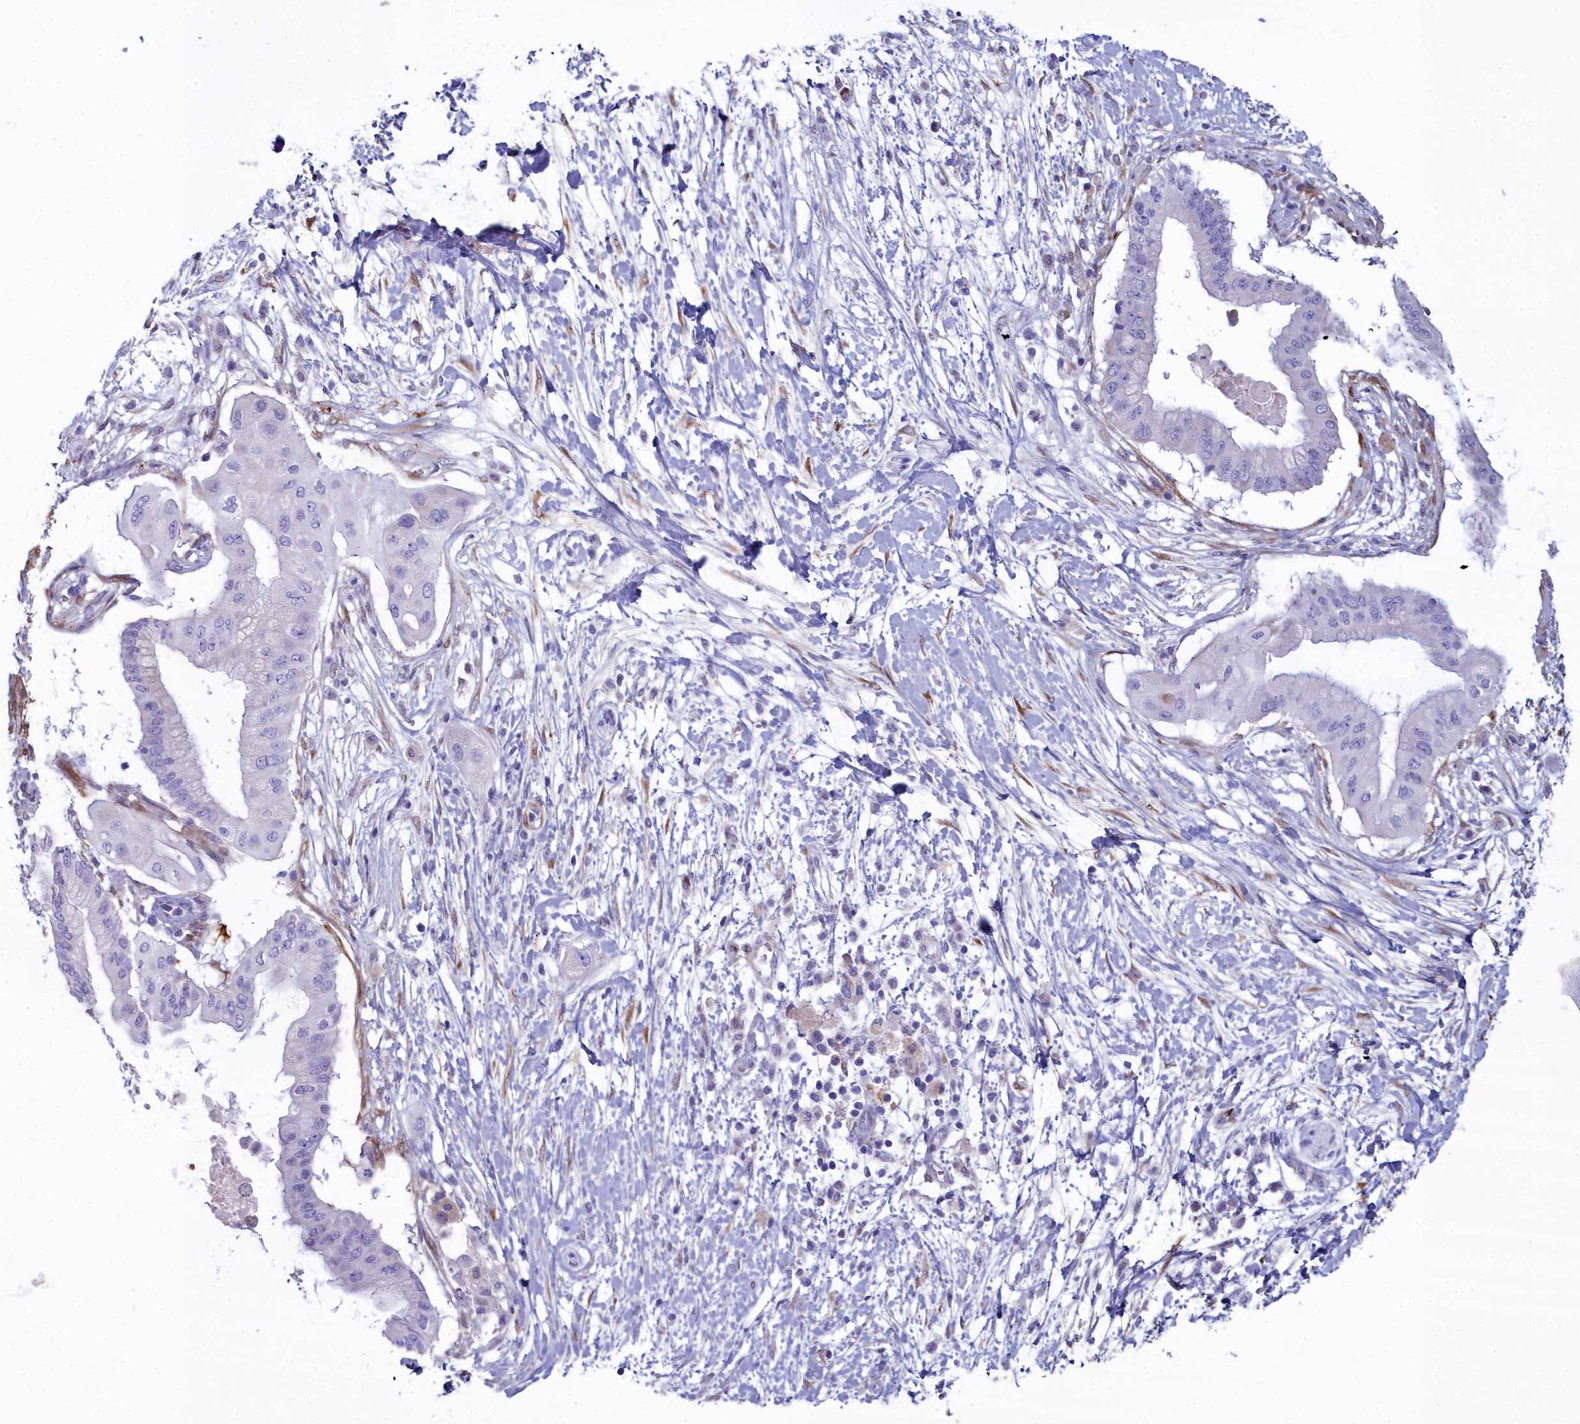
{"staining": {"intensity": "negative", "quantity": "none", "location": "none"}, "tissue": "pancreatic cancer", "cell_type": "Tumor cells", "image_type": "cancer", "snomed": [{"axis": "morphology", "description": "Adenocarcinoma, NOS"}, {"axis": "topography", "description": "Pancreas"}], "caption": "Immunohistochemistry image of neoplastic tissue: human pancreatic cancer stained with DAB (3,3'-diaminobenzidine) demonstrates no significant protein positivity in tumor cells.", "gene": "PPP1R14A", "patient": {"sex": "male", "age": 68}}